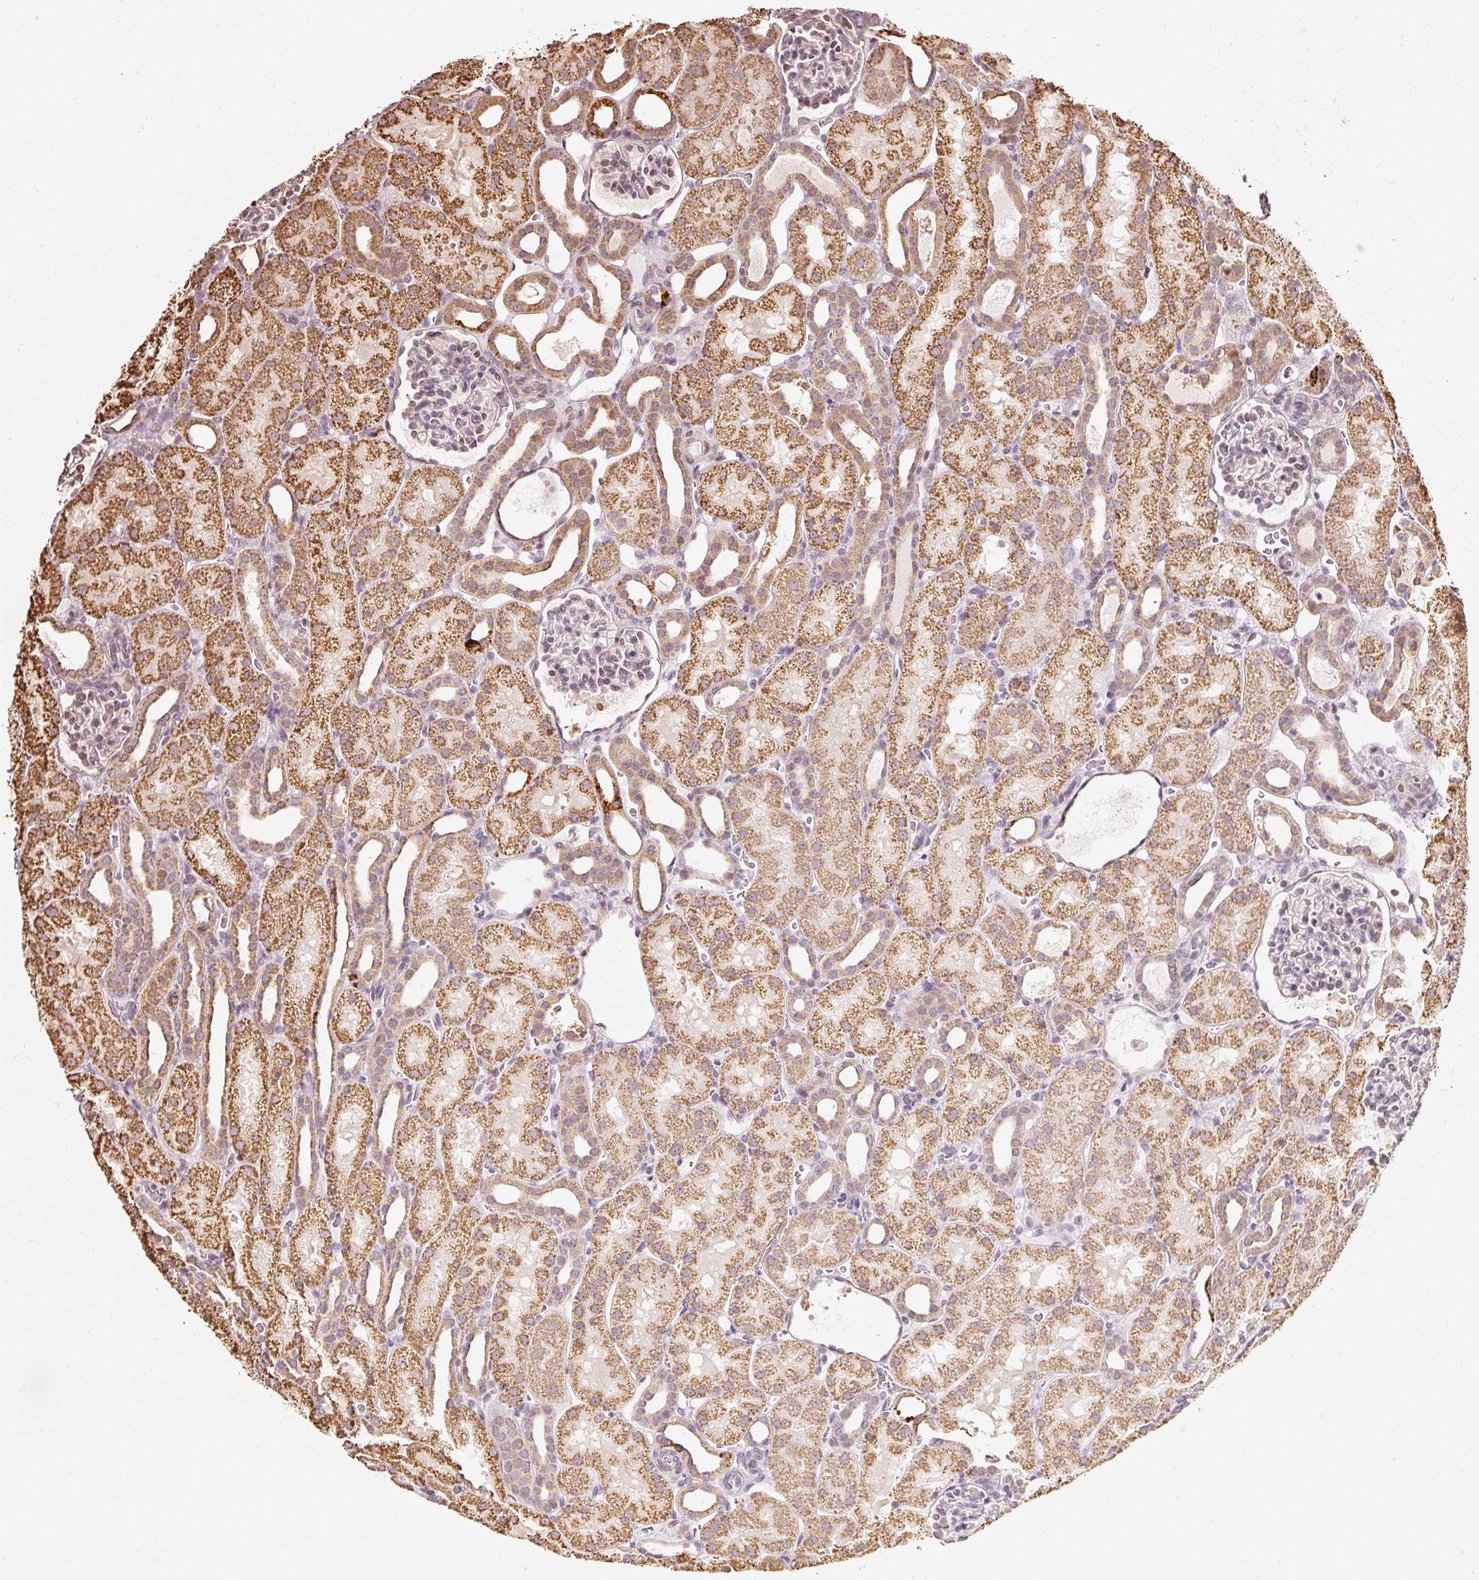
{"staining": {"intensity": "weak", "quantity": "<25%", "location": "cytoplasmic/membranous"}, "tissue": "kidney", "cell_type": "Cells in glomeruli", "image_type": "normal", "snomed": [{"axis": "morphology", "description": "Normal tissue, NOS"}, {"axis": "topography", "description": "Kidney"}], "caption": "Protein analysis of unremarkable kidney exhibits no significant positivity in cells in glomeruli.", "gene": "RAB35", "patient": {"sex": "male", "age": 2}}